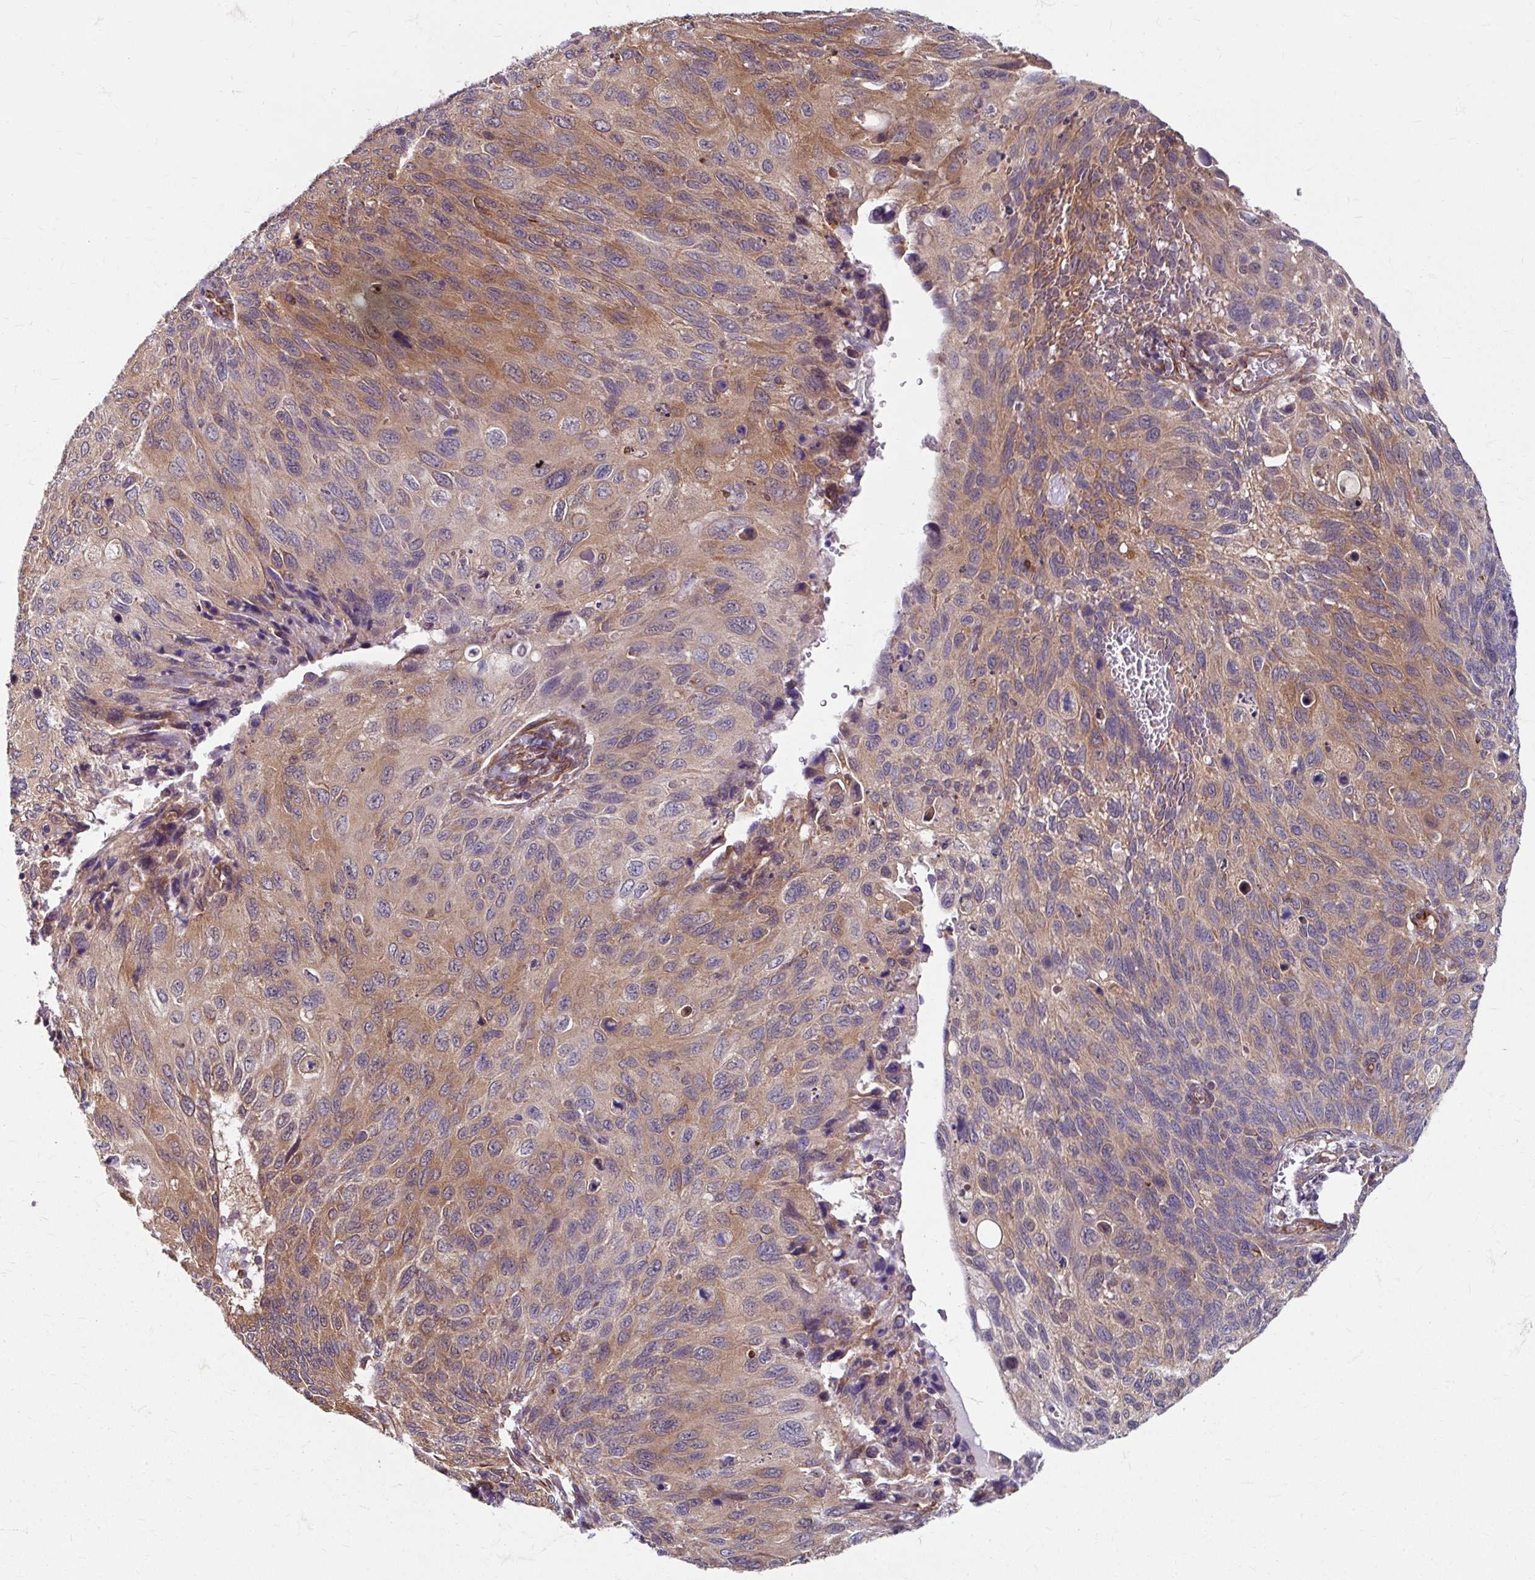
{"staining": {"intensity": "moderate", "quantity": "25%-75%", "location": "cytoplasmic/membranous"}, "tissue": "cervical cancer", "cell_type": "Tumor cells", "image_type": "cancer", "snomed": [{"axis": "morphology", "description": "Squamous cell carcinoma, NOS"}, {"axis": "topography", "description": "Cervix"}], "caption": "Immunohistochemistry image of human cervical cancer stained for a protein (brown), which reveals medium levels of moderate cytoplasmic/membranous staining in approximately 25%-75% of tumor cells.", "gene": "DAAM2", "patient": {"sex": "female", "age": 70}}